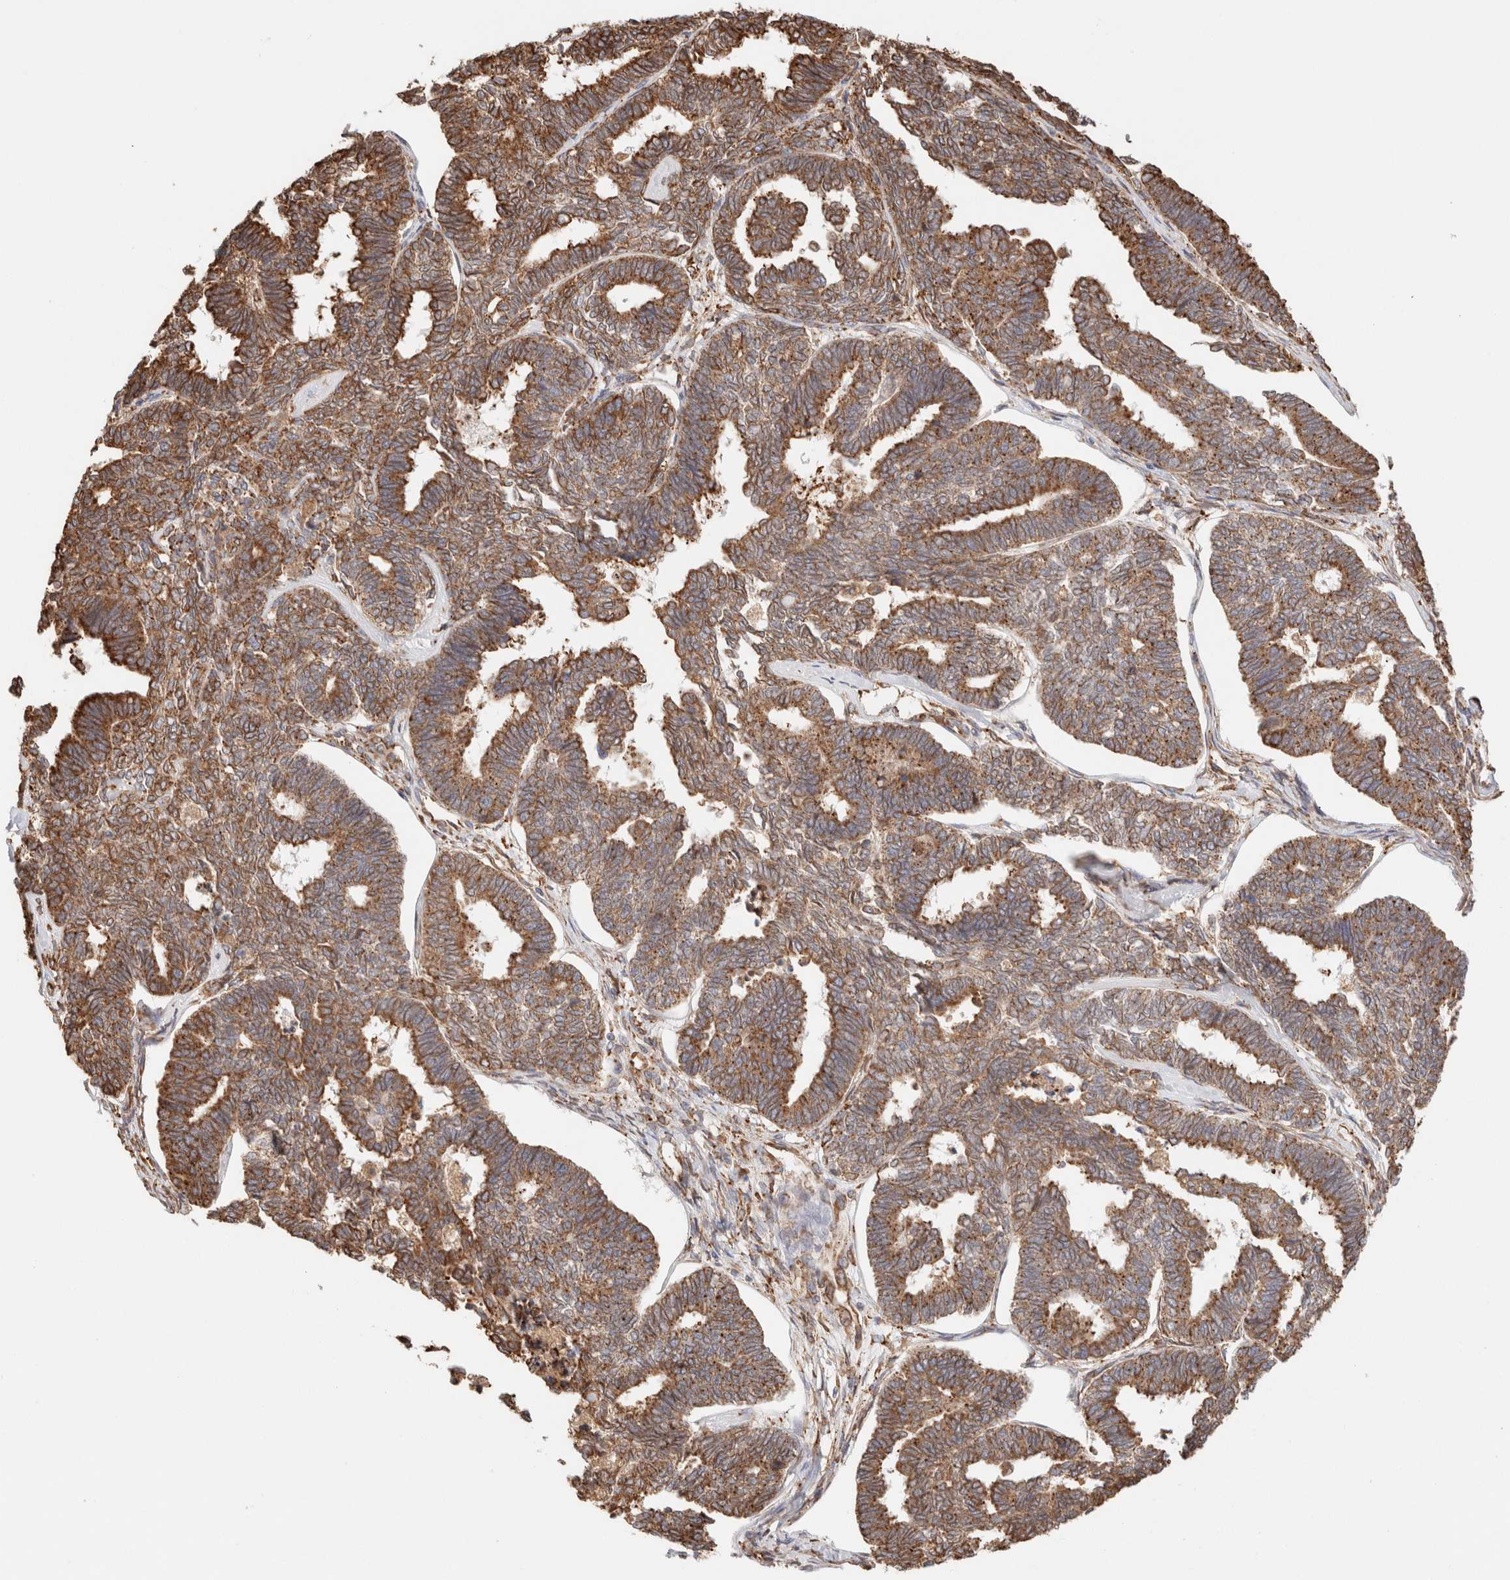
{"staining": {"intensity": "strong", "quantity": ">75%", "location": "cytoplasmic/membranous"}, "tissue": "endometrial cancer", "cell_type": "Tumor cells", "image_type": "cancer", "snomed": [{"axis": "morphology", "description": "Adenocarcinoma, NOS"}, {"axis": "topography", "description": "Endometrium"}], "caption": "Human adenocarcinoma (endometrial) stained with a protein marker exhibits strong staining in tumor cells.", "gene": "FER", "patient": {"sex": "female", "age": 70}}